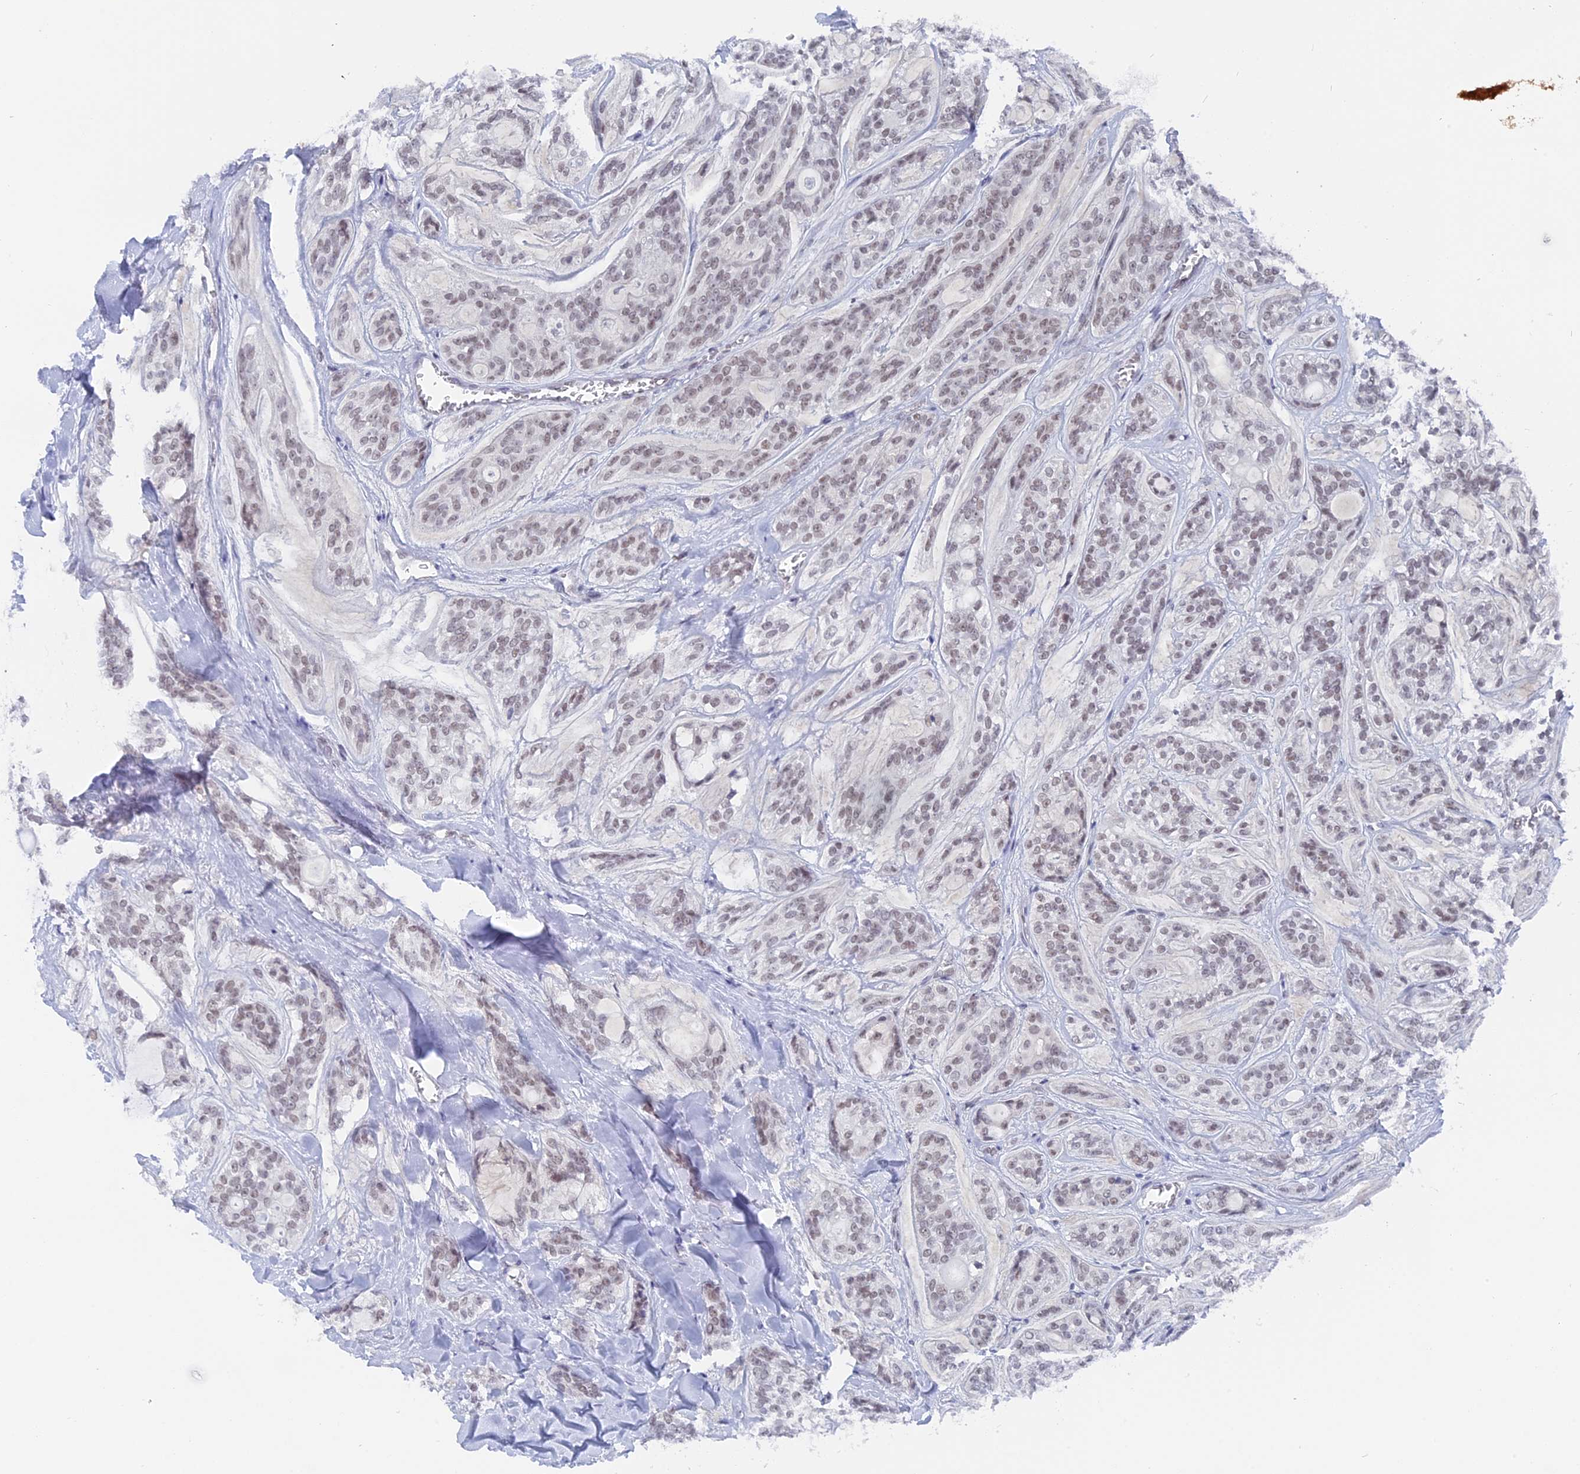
{"staining": {"intensity": "weak", "quantity": ">75%", "location": "nuclear"}, "tissue": "head and neck cancer", "cell_type": "Tumor cells", "image_type": "cancer", "snomed": [{"axis": "morphology", "description": "Adenocarcinoma, NOS"}, {"axis": "topography", "description": "Head-Neck"}], "caption": "Immunohistochemistry (IHC) of head and neck cancer demonstrates low levels of weak nuclear expression in approximately >75% of tumor cells. (Brightfield microscopy of DAB IHC at high magnification).", "gene": "BRD2", "patient": {"sex": "male", "age": 66}}